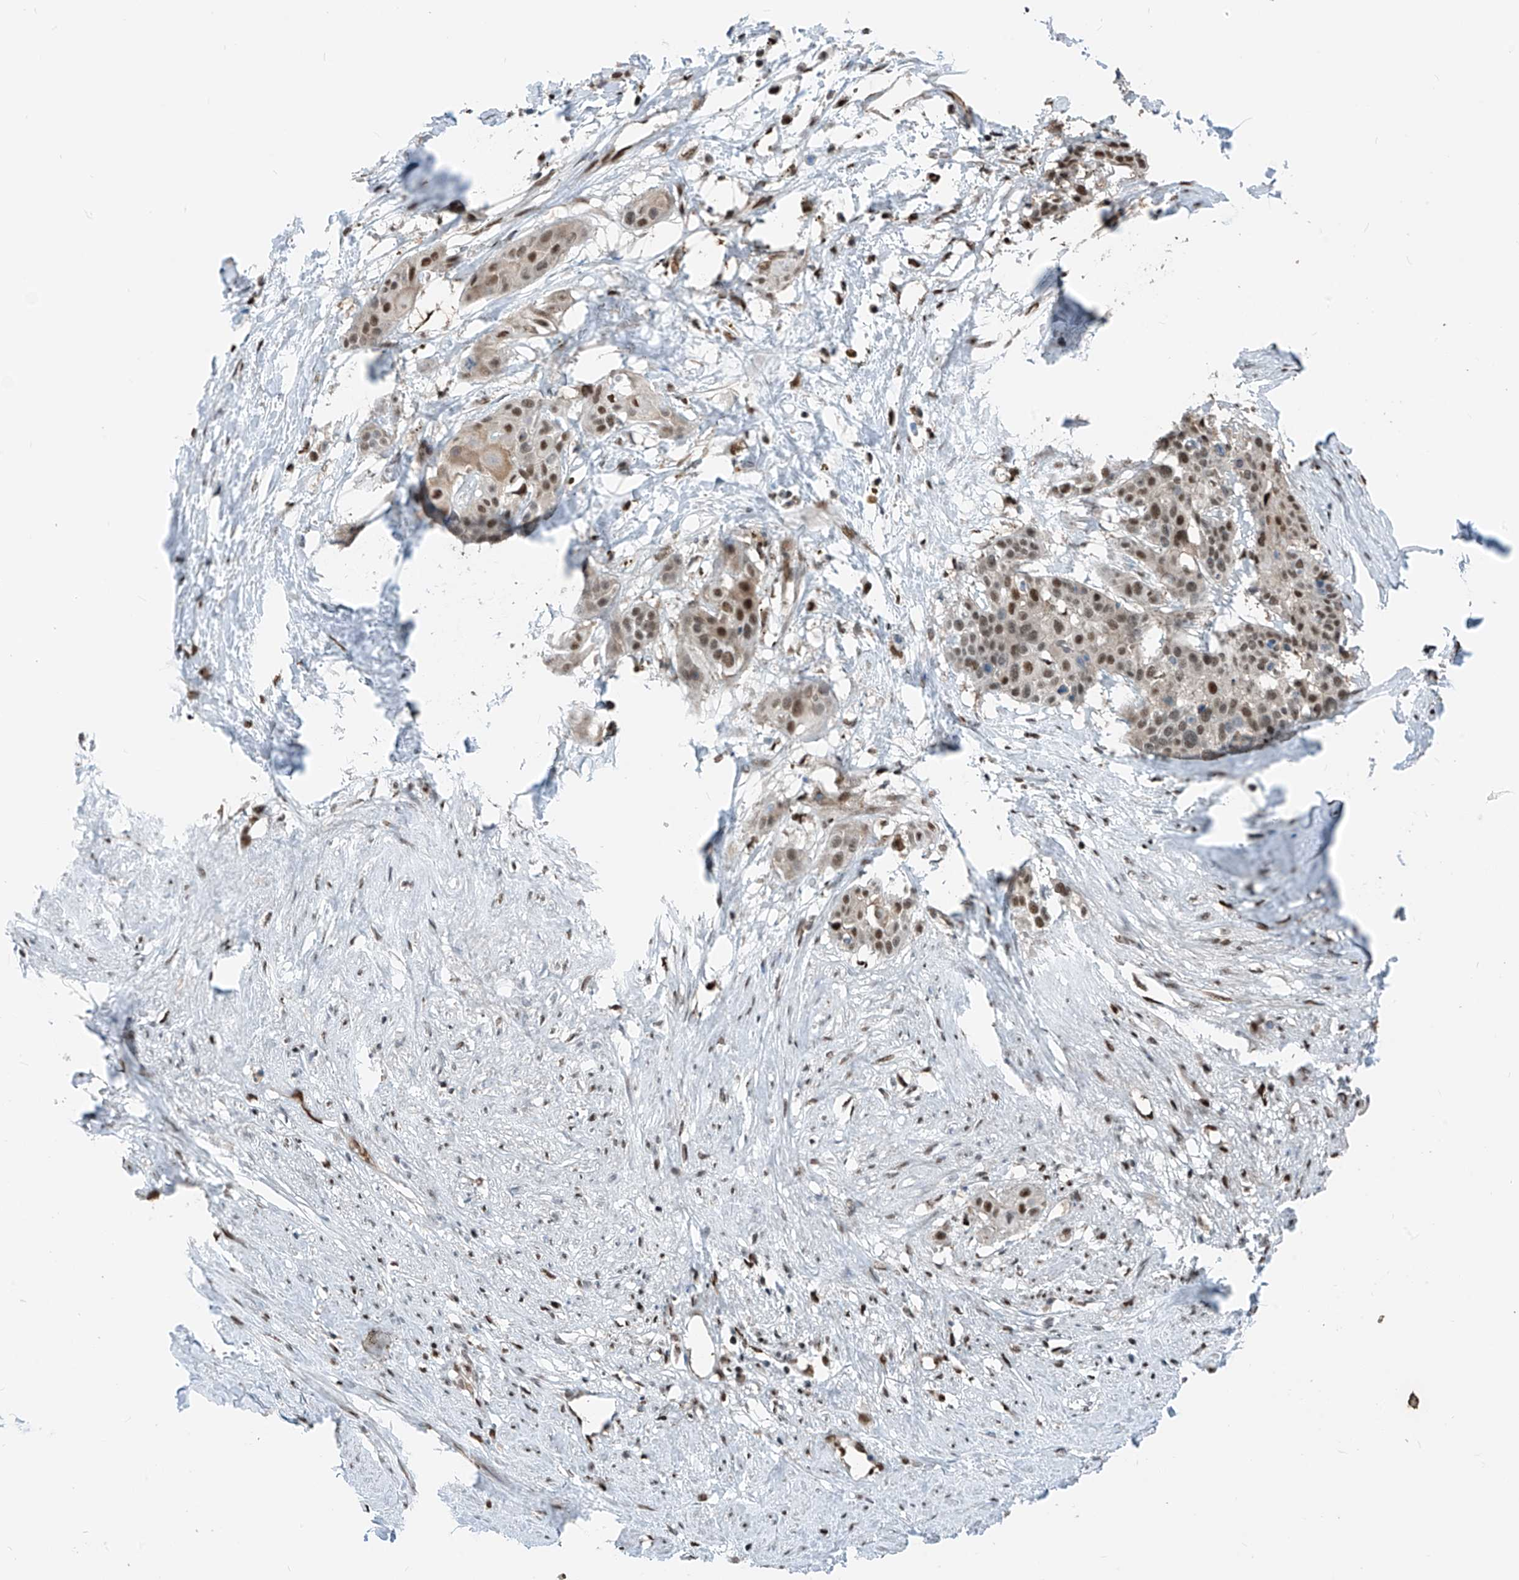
{"staining": {"intensity": "moderate", "quantity": ">75%", "location": "nuclear"}, "tissue": "cervical cancer", "cell_type": "Tumor cells", "image_type": "cancer", "snomed": [{"axis": "morphology", "description": "Squamous cell carcinoma, NOS"}, {"axis": "topography", "description": "Cervix"}], "caption": "Tumor cells display medium levels of moderate nuclear positivity in about >75% of cells in human squamous cell carcinoma (cervical).", "gene": "RBP7", "patient": {"sex": "female", "age": 57}}